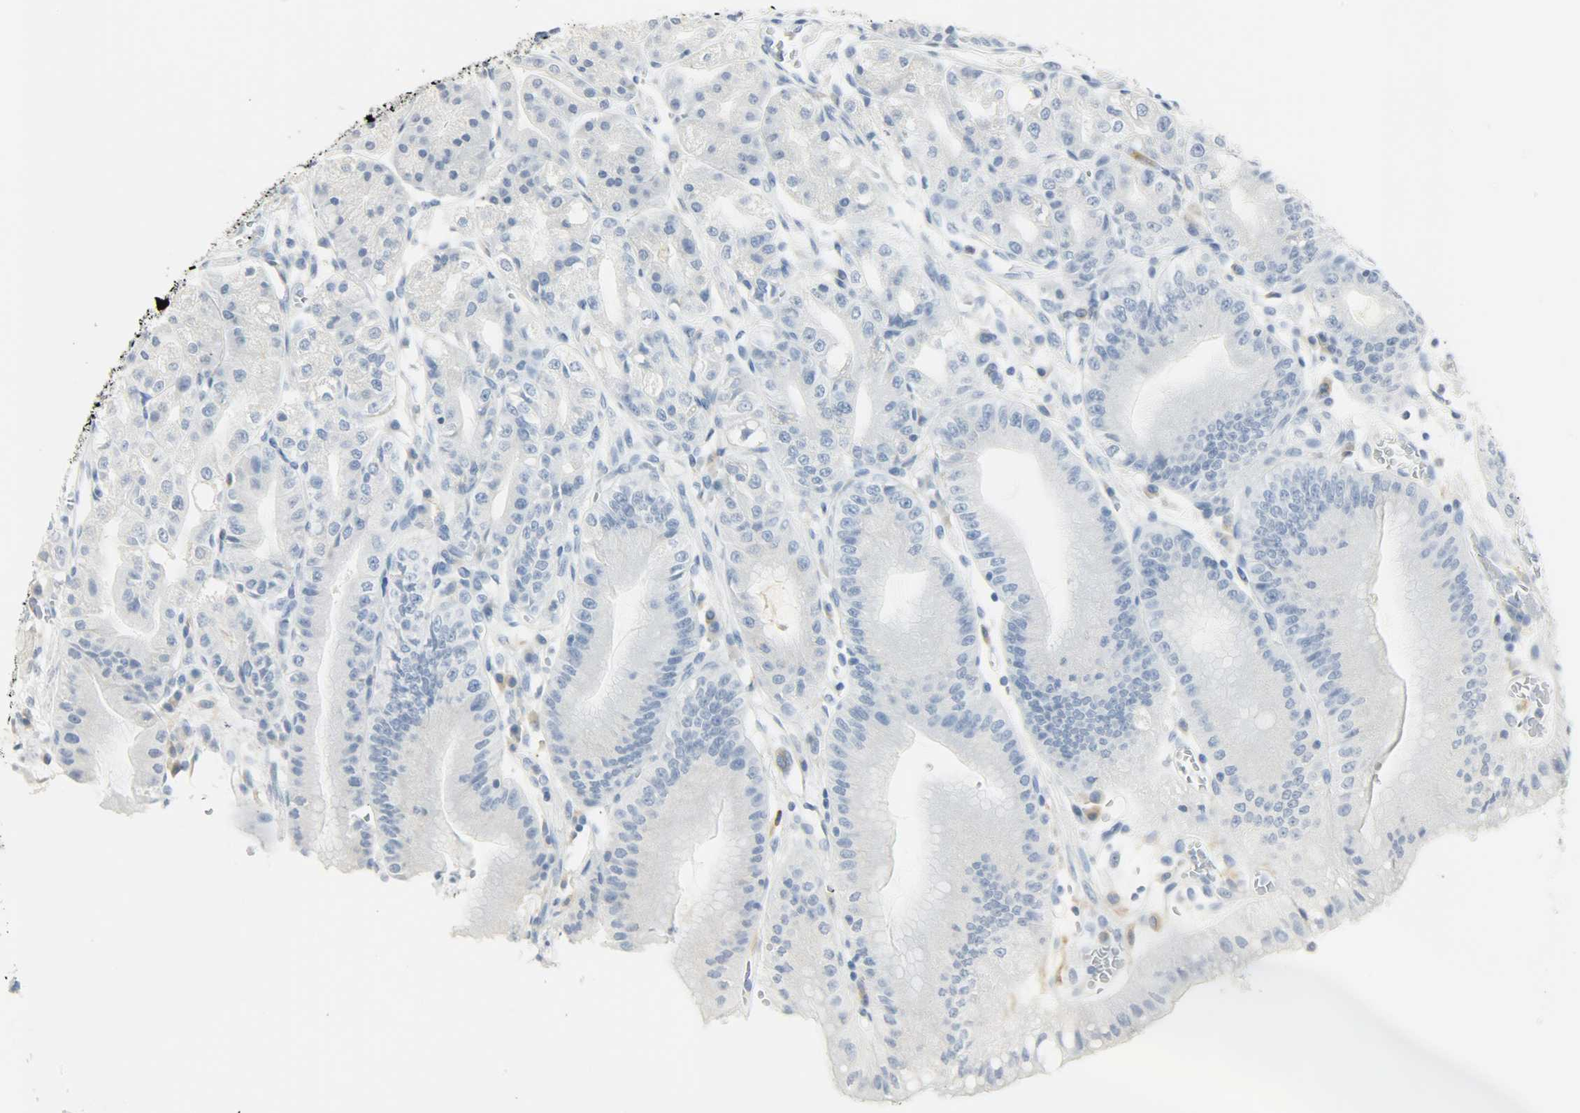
{"staining": {"intensity": "negative", "quantity": "none", "location": "none"}, "tissue": "stomach", "cell_type": "Glandular cells", "image_type": "normal", "snomed": [{"axis": "morphology", "description": "Normal tissue, NOS"}, {"axis": "topography", "description": "Stomach, lower"}], "caption": "Photomicrograph shows no significant protein positivity in glandular cells of unremarkable stomach. (DAB (3,3'-diaminobenzidine) immunohistochemistry (IHC) visualized using brightfield microscopy, high magnification).", "gene": "PTPN6", "patient": {"sex": "male", "age": 71}}